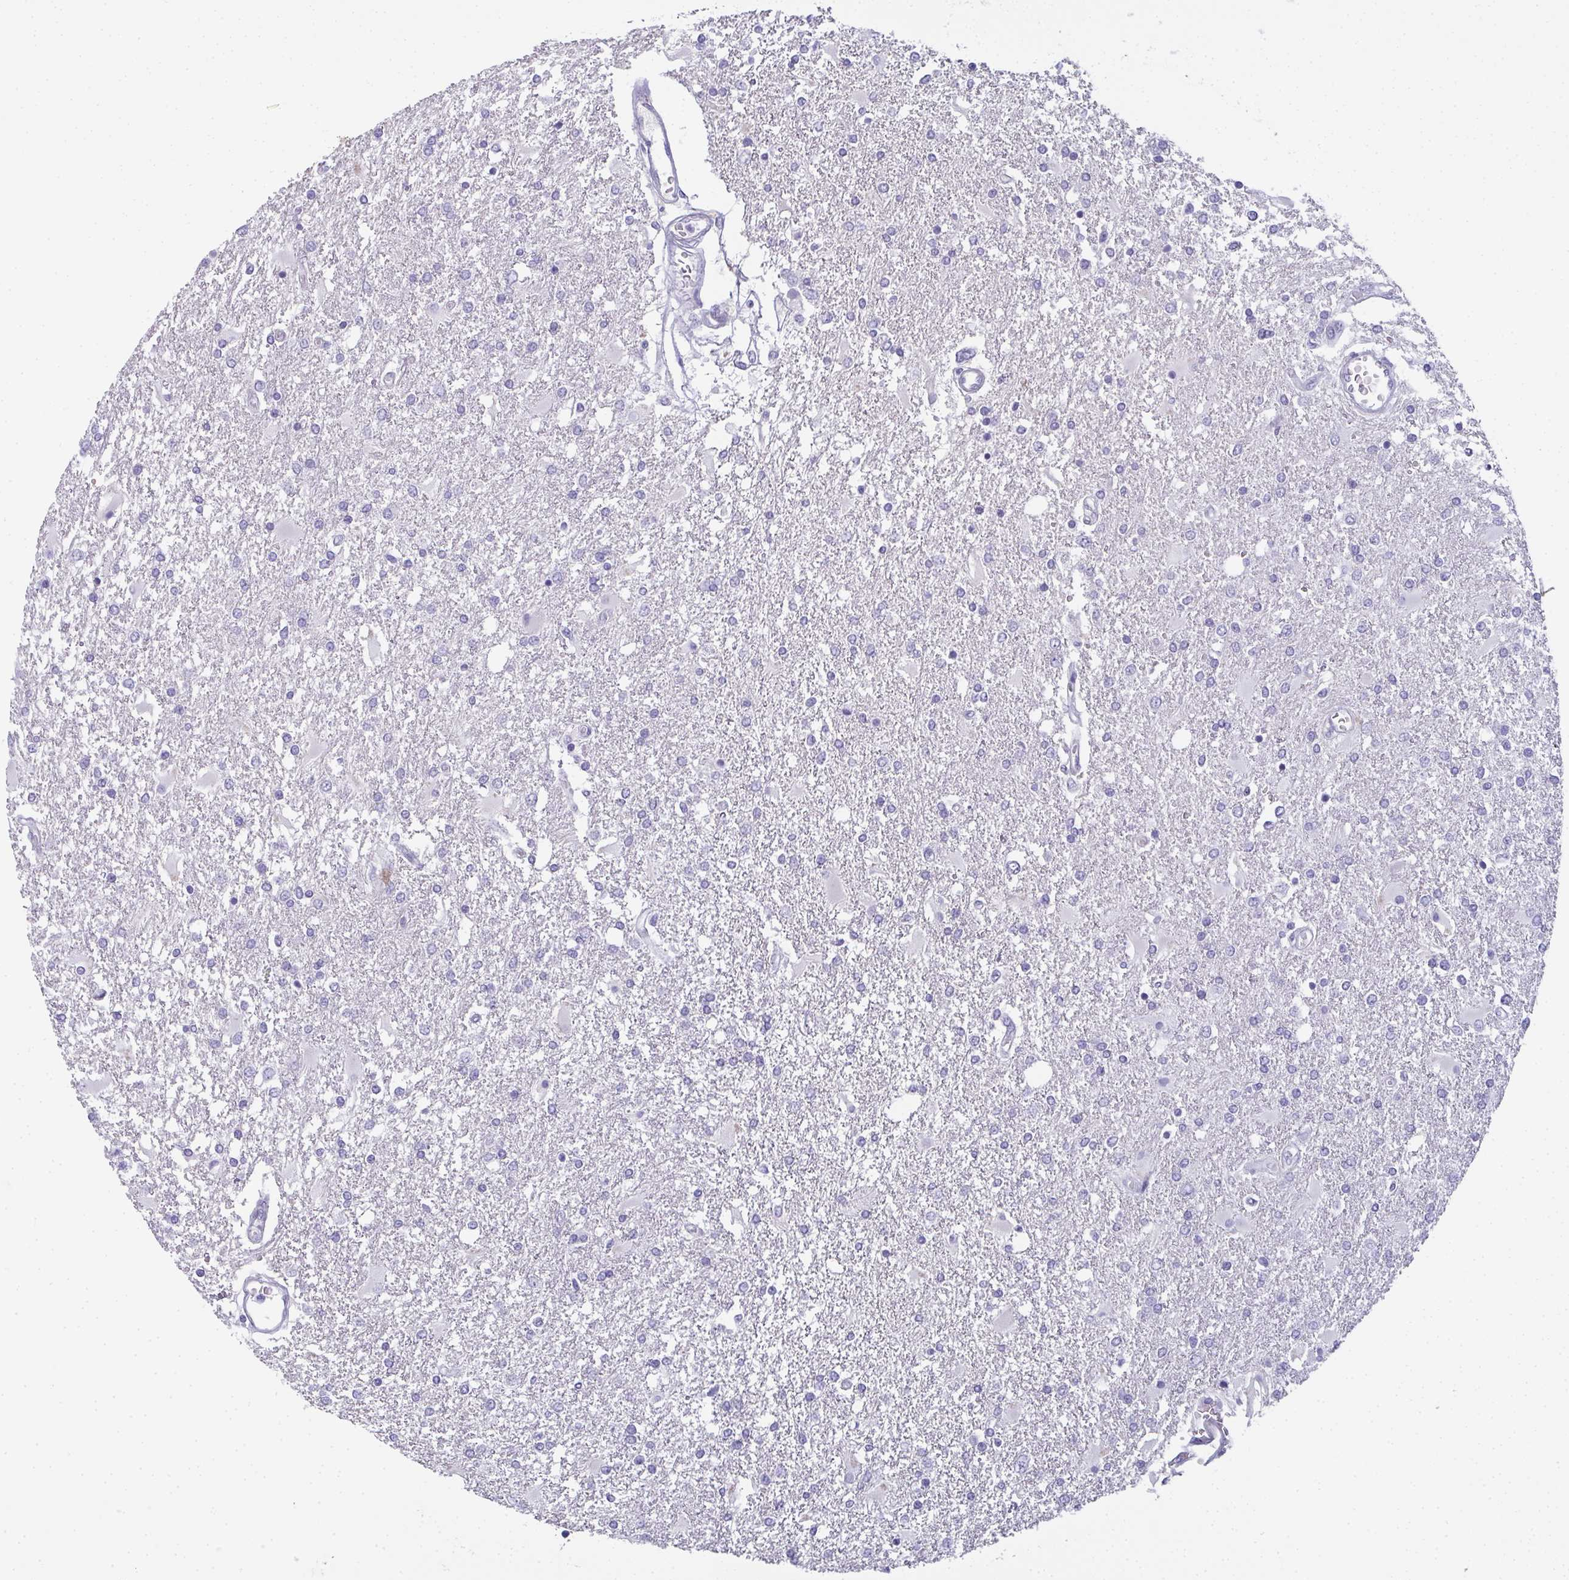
{"staining": {"intensity": "negative", "quantity": "none", "location": "none"}, "tissue": "glioma", "cell_type": "Tumor cells", "image_type": "cancer", "snomed": [{"axis": "morphology", "description": "Glioma, malignant, High grade"}, {"axis": "topography", "description": "Cerebral cortex"}], "caption": "Tumor cells show no significant protein staining in glioma. (DAB (3,3'-diaminobenzidine) IHC with hematoxylin counter stain).", "gene": "SLC36A2", "patient": {"sex": "male", "age": 79}}